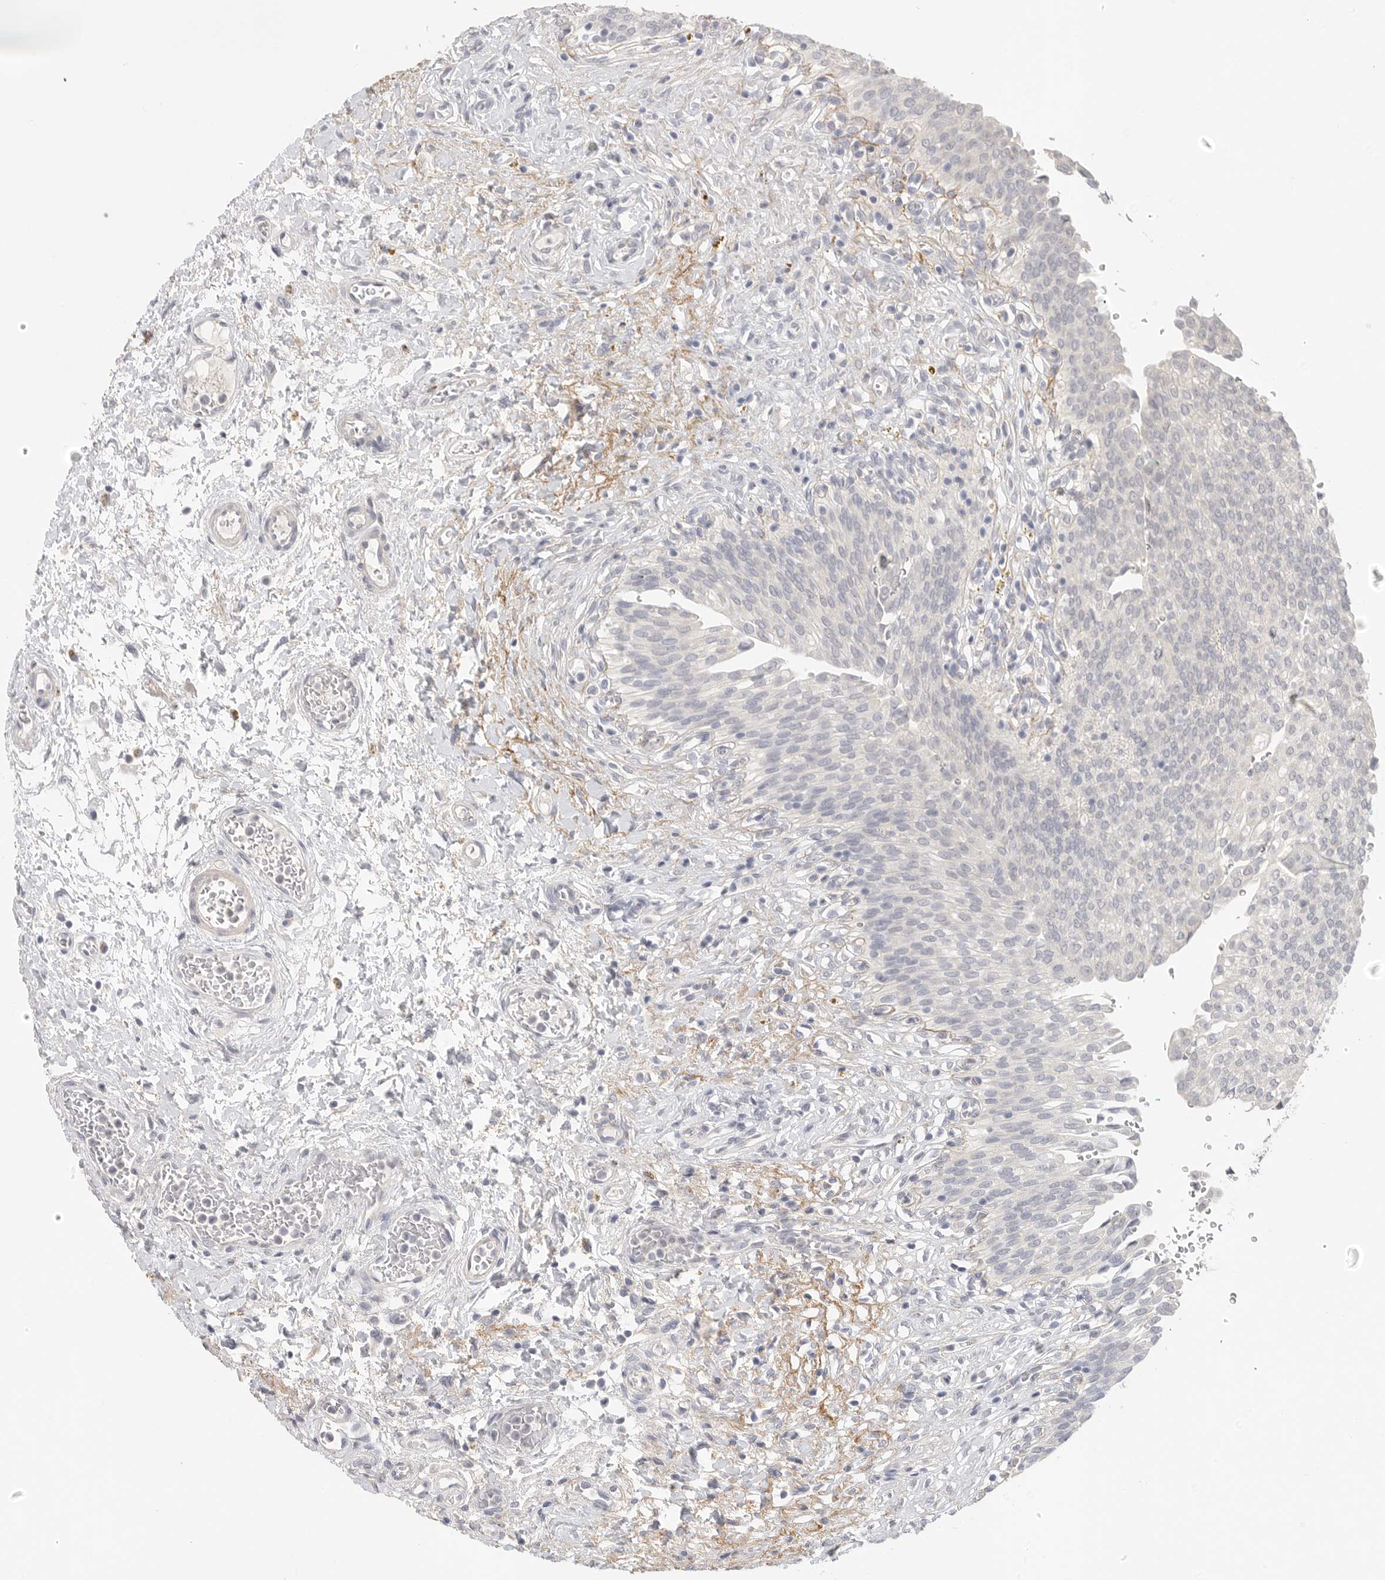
{"staining": {"intensity": "negative", "quantity": "none", "location": "none"}, "tissue": "urinary bladder", "cell_type": "Urothelial cells", "image_type": "normal", "snomed": [{"axis": "morphology", "description": "Urothelial carcinoma, High grade"}, {"axis": "topography", "description": "Urinary bladder"}], "caption": "Human urinary bladder stained for a protein using immunohistochemistry exhibits no expression in urothelial cells.", "gene": "FBN2", "patient": {"sex": "male", "age": 46}}